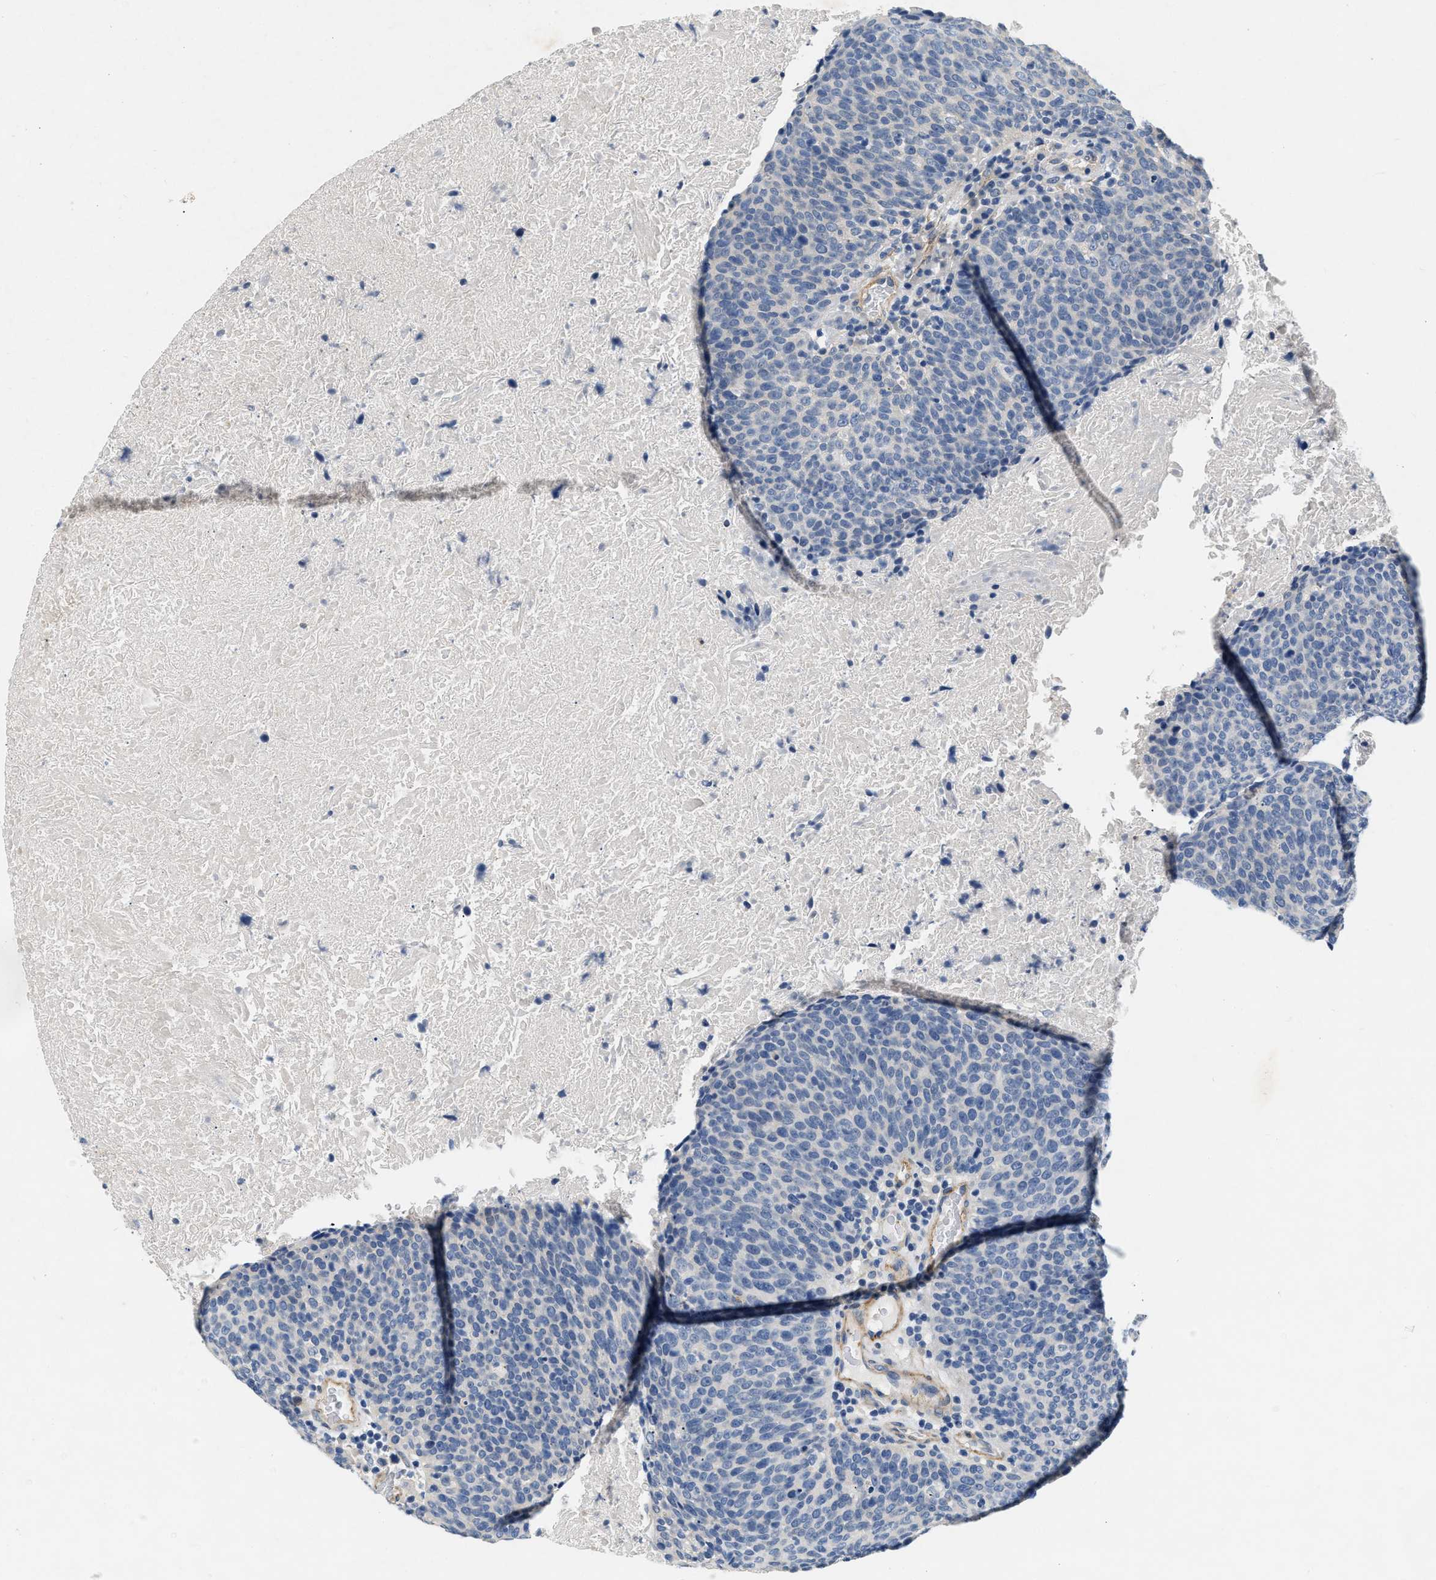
{"staining": {"intensity": "negative", "quantity": "none", "location": "none"}, "tissue": "head and neck cancer", "cell_type": "Tumor cells", "image_type": "cancer", "snomed": [{"axis": "morphology", "description": "Squamous cell carcinoma, NOS"}, {"axis": "morphology", "description": "Squamous cell carcinoma, metastatic, NOS"}, {"axis": "topography", "description": "Lymph node"}, {"axis": "topography", "description": "Head-Neck"}], "caption": "Tumor cells show no significant staining in head and neck cancer (squamous cell carcinoma).", "gene": "PDGFRA", "patient": {"sex": "male", "age": 62}}